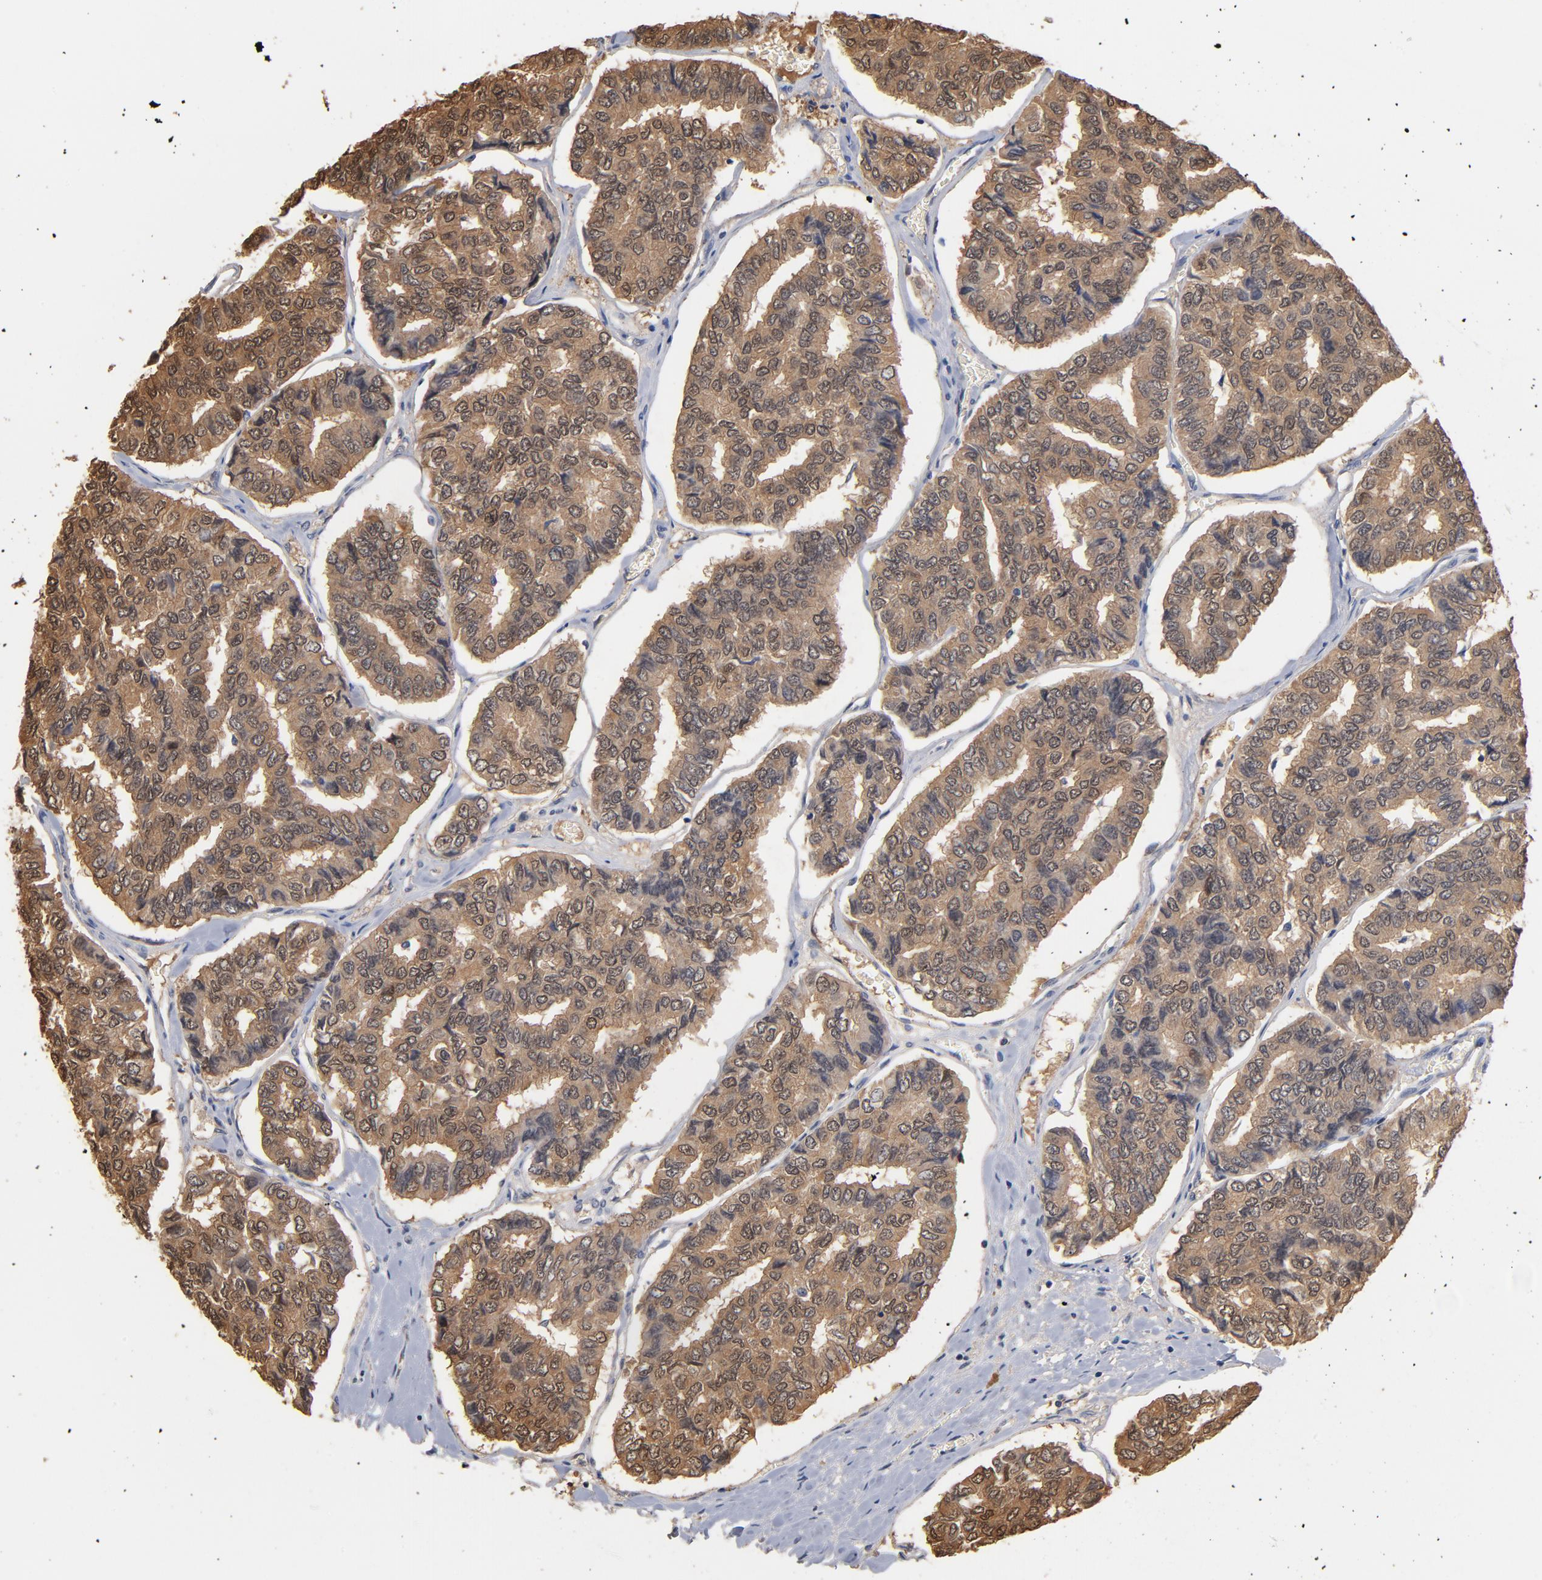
{"staining": {"intensity": "strong", "quantity": ">75%", "location": "cytoplasmic/membranous"}, "tissue": "thyroid cancer", "cell_type": "Tumor cells", "image_type": "cancer", "snomed": [{"axis": "morphology", "description": "Papillary adenocarcinoma, NOS"}, {"axis": "topography", "description": "Thyroid gland"}], "caption": "Immunohistochemistry (IHC) (DAB (3,3'-diaminobenzidine)) staining of thyroid cancer (papillary adenocarcinoma) exhibits strong cytoplasmic/membranous protein positivity in approximately >75% of tumor cells. The protein is stained brown, and the nuclei are stained in blue (DAB (3,3'-diaminobenzidine) IHC with brightfield microscopy, high magnification).", "gene": "MIF", "patient": {"sex": "female", "age": 35}}